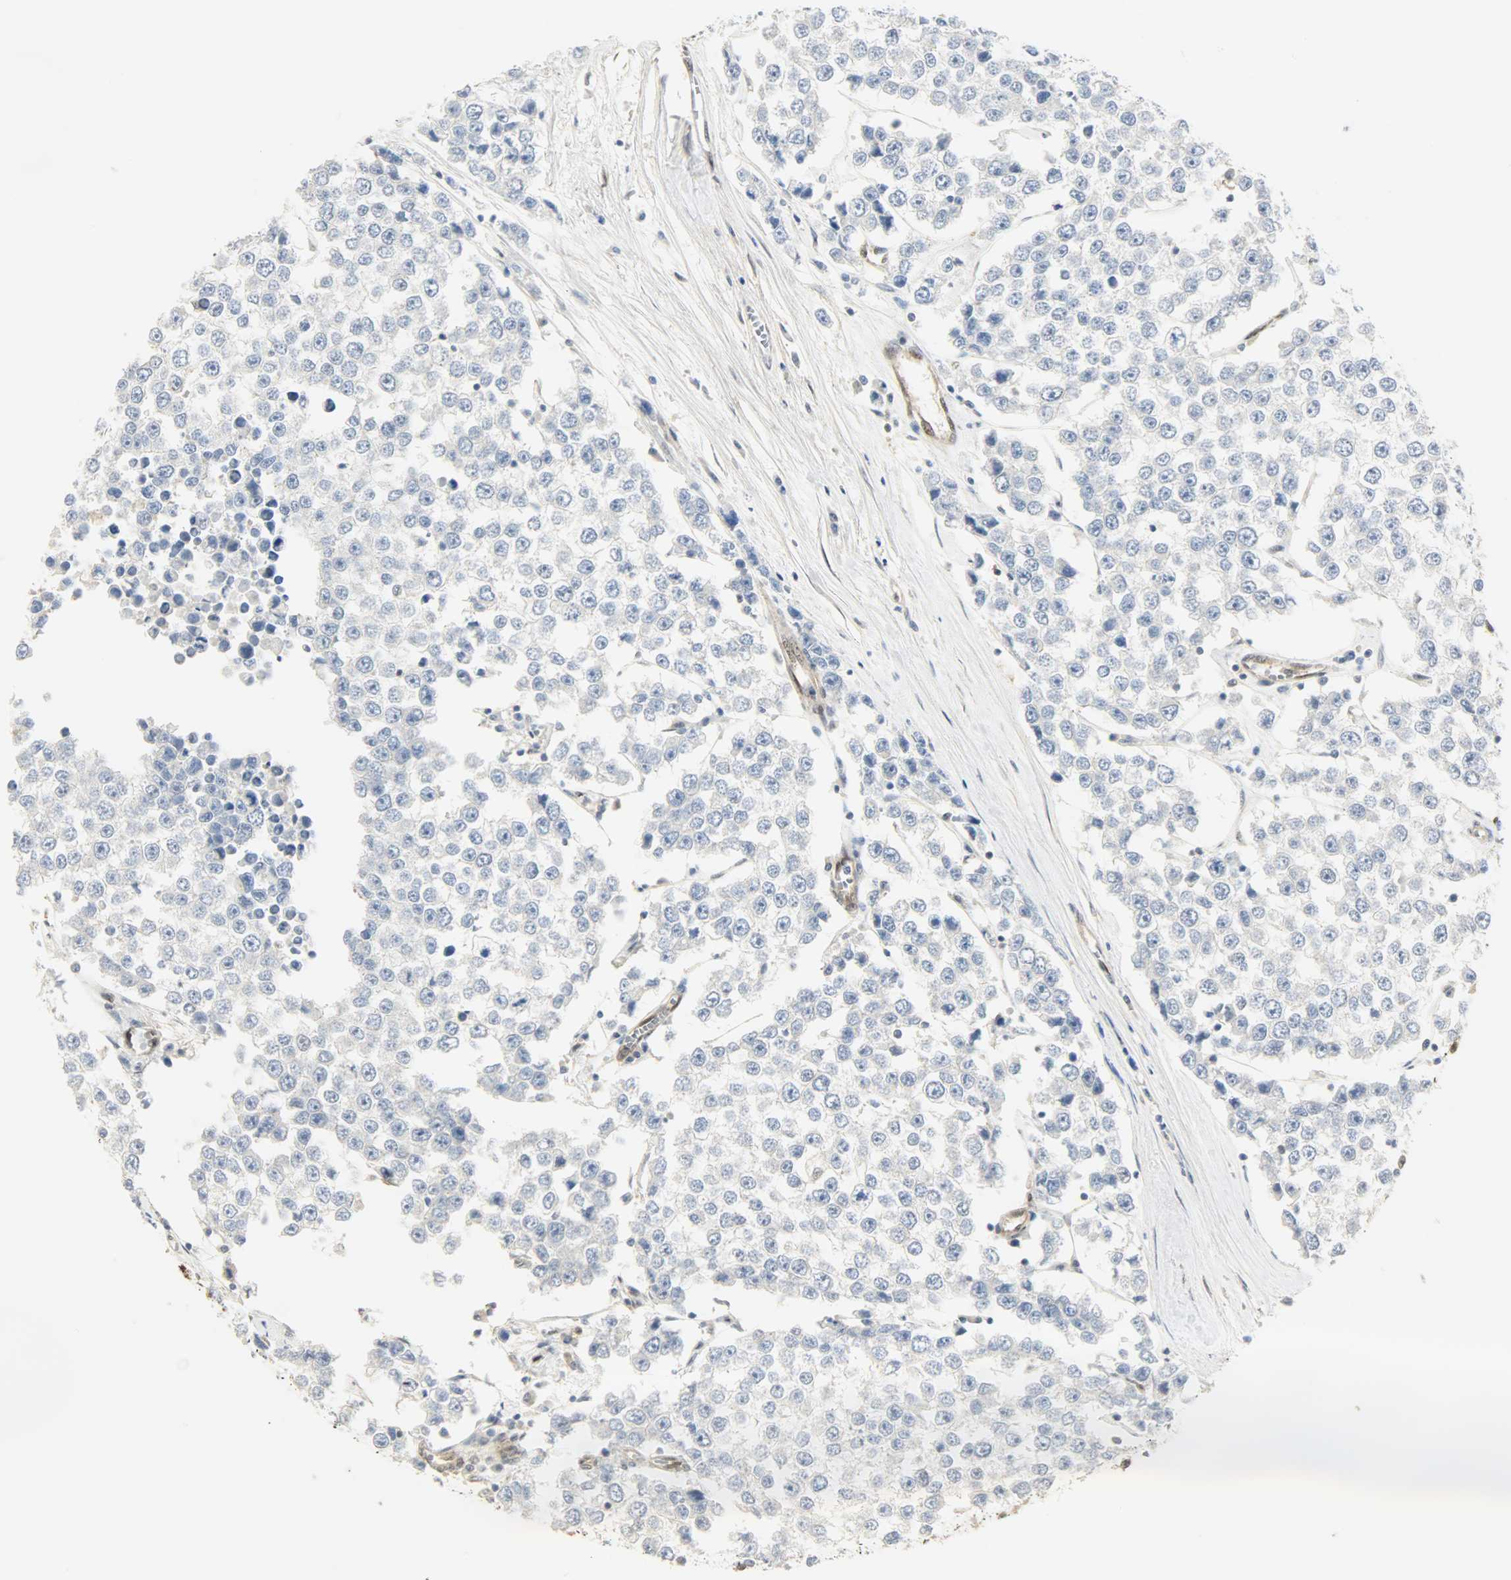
{"staining": {"intensity": "negative", "quantity": "none", "location": "none"}, "tissue": "testis cancer", "cell_type": "Tumor cells", "image_type": "cancer", "snomed": [{"axis": "morphology", "description": "Seminoma, NOS"}, {"axis": "morphology", "description": "Carcinoma, Embryonal, NOS"}, {"axis": "topography", "description": "Testis"}], "caption": "Tumor cells are negative for protein expression in human testis cancer (embryonal carcinoma).", "gene": "NPEPL1", "patient": {"sex": "male", "age": 52}}